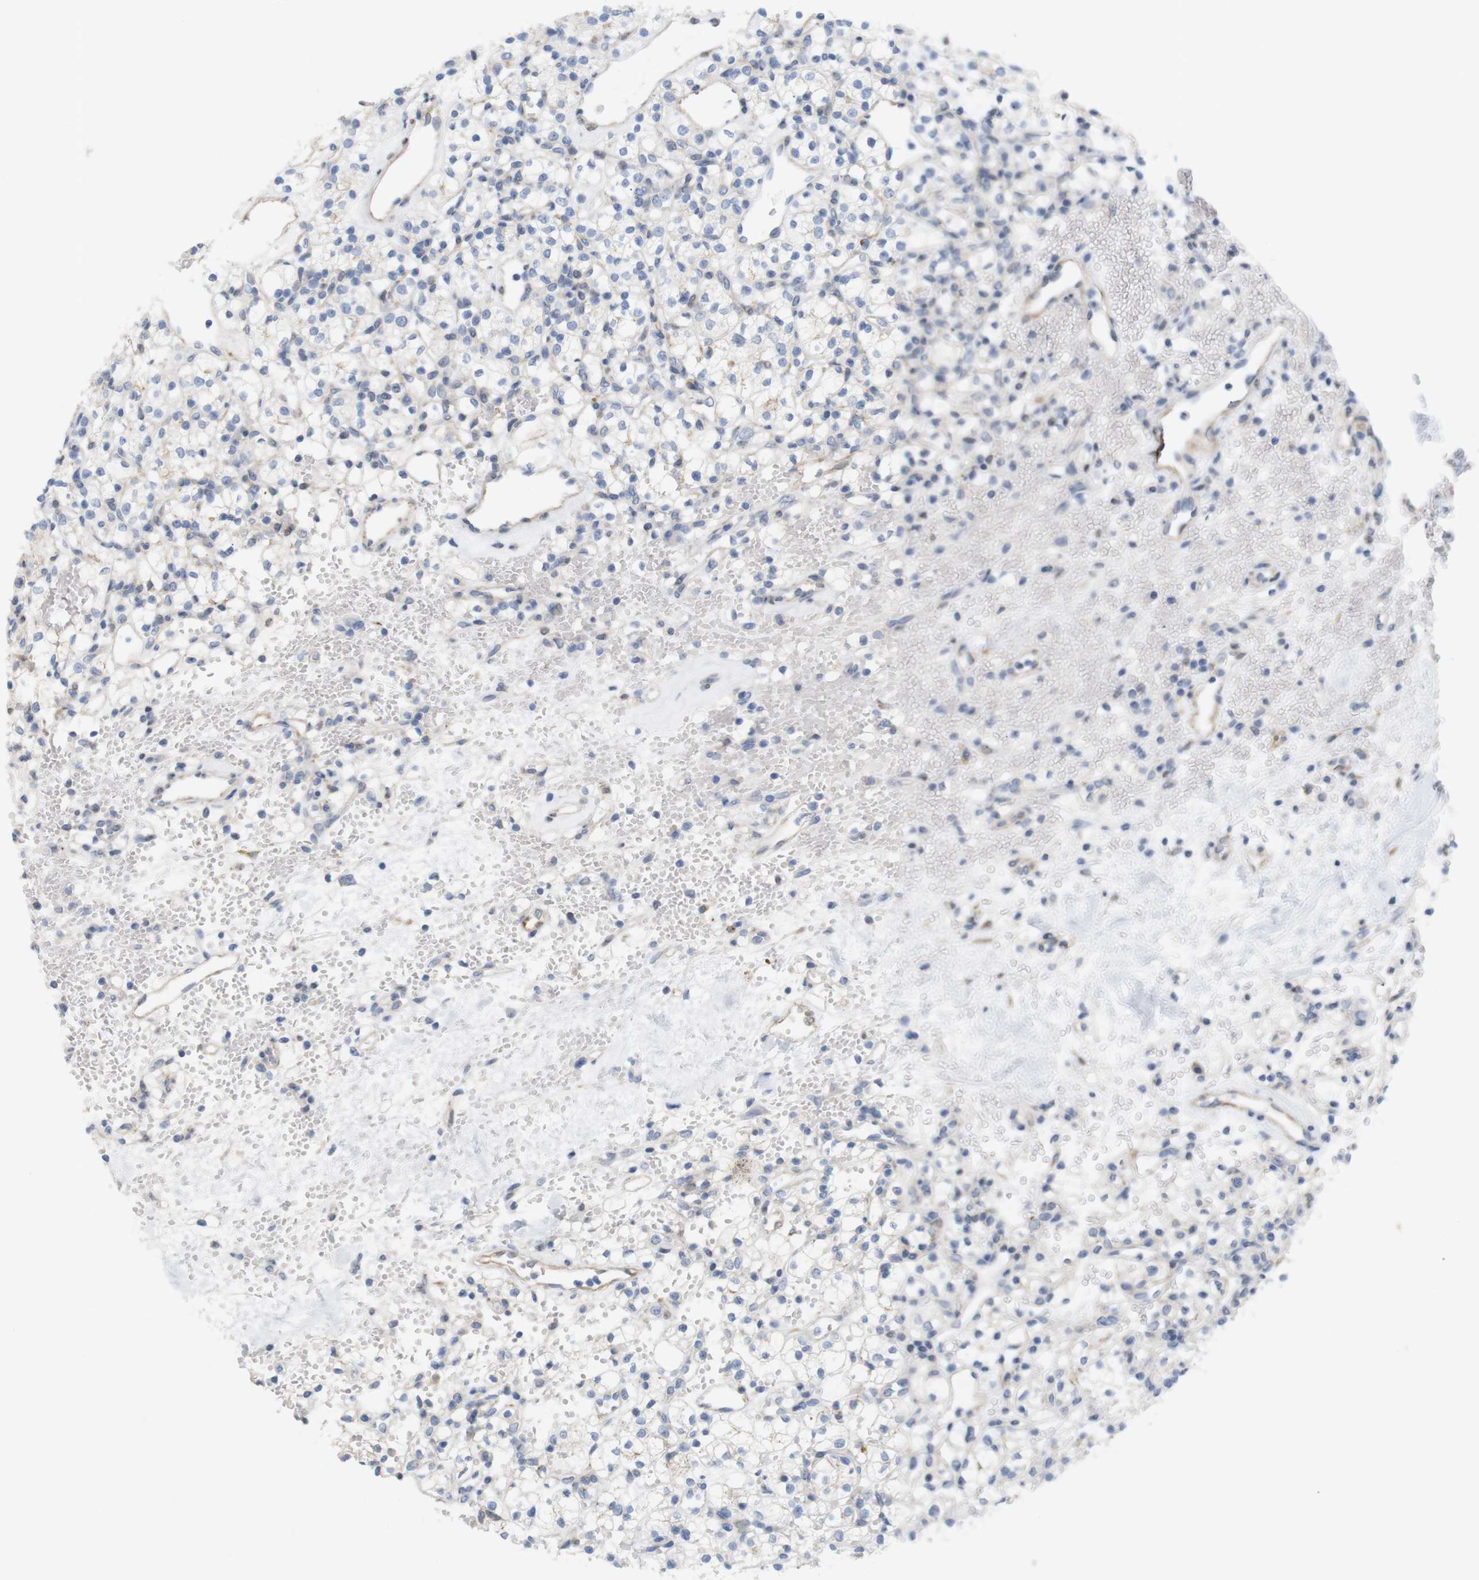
{"staining": {"intensity": "negative", "quantity": "none", "location": "none"}, "tissue": "renal cancer", "cell_type": "Tumor cells", "image_type": "cancer", "snomed": [{"axis": "morphology", "description": "Adenocarcinoma, NOS"}, {"axis": "topography", "description": "Kidney"}], "caption": "IHC photomicrograph of renal cancer (adenocarcinoma) stained for a protein (brown), which displays no staining in tumor cells.", "gene": "ITPR1", "patient": {"sex": "female", "age": 60}}